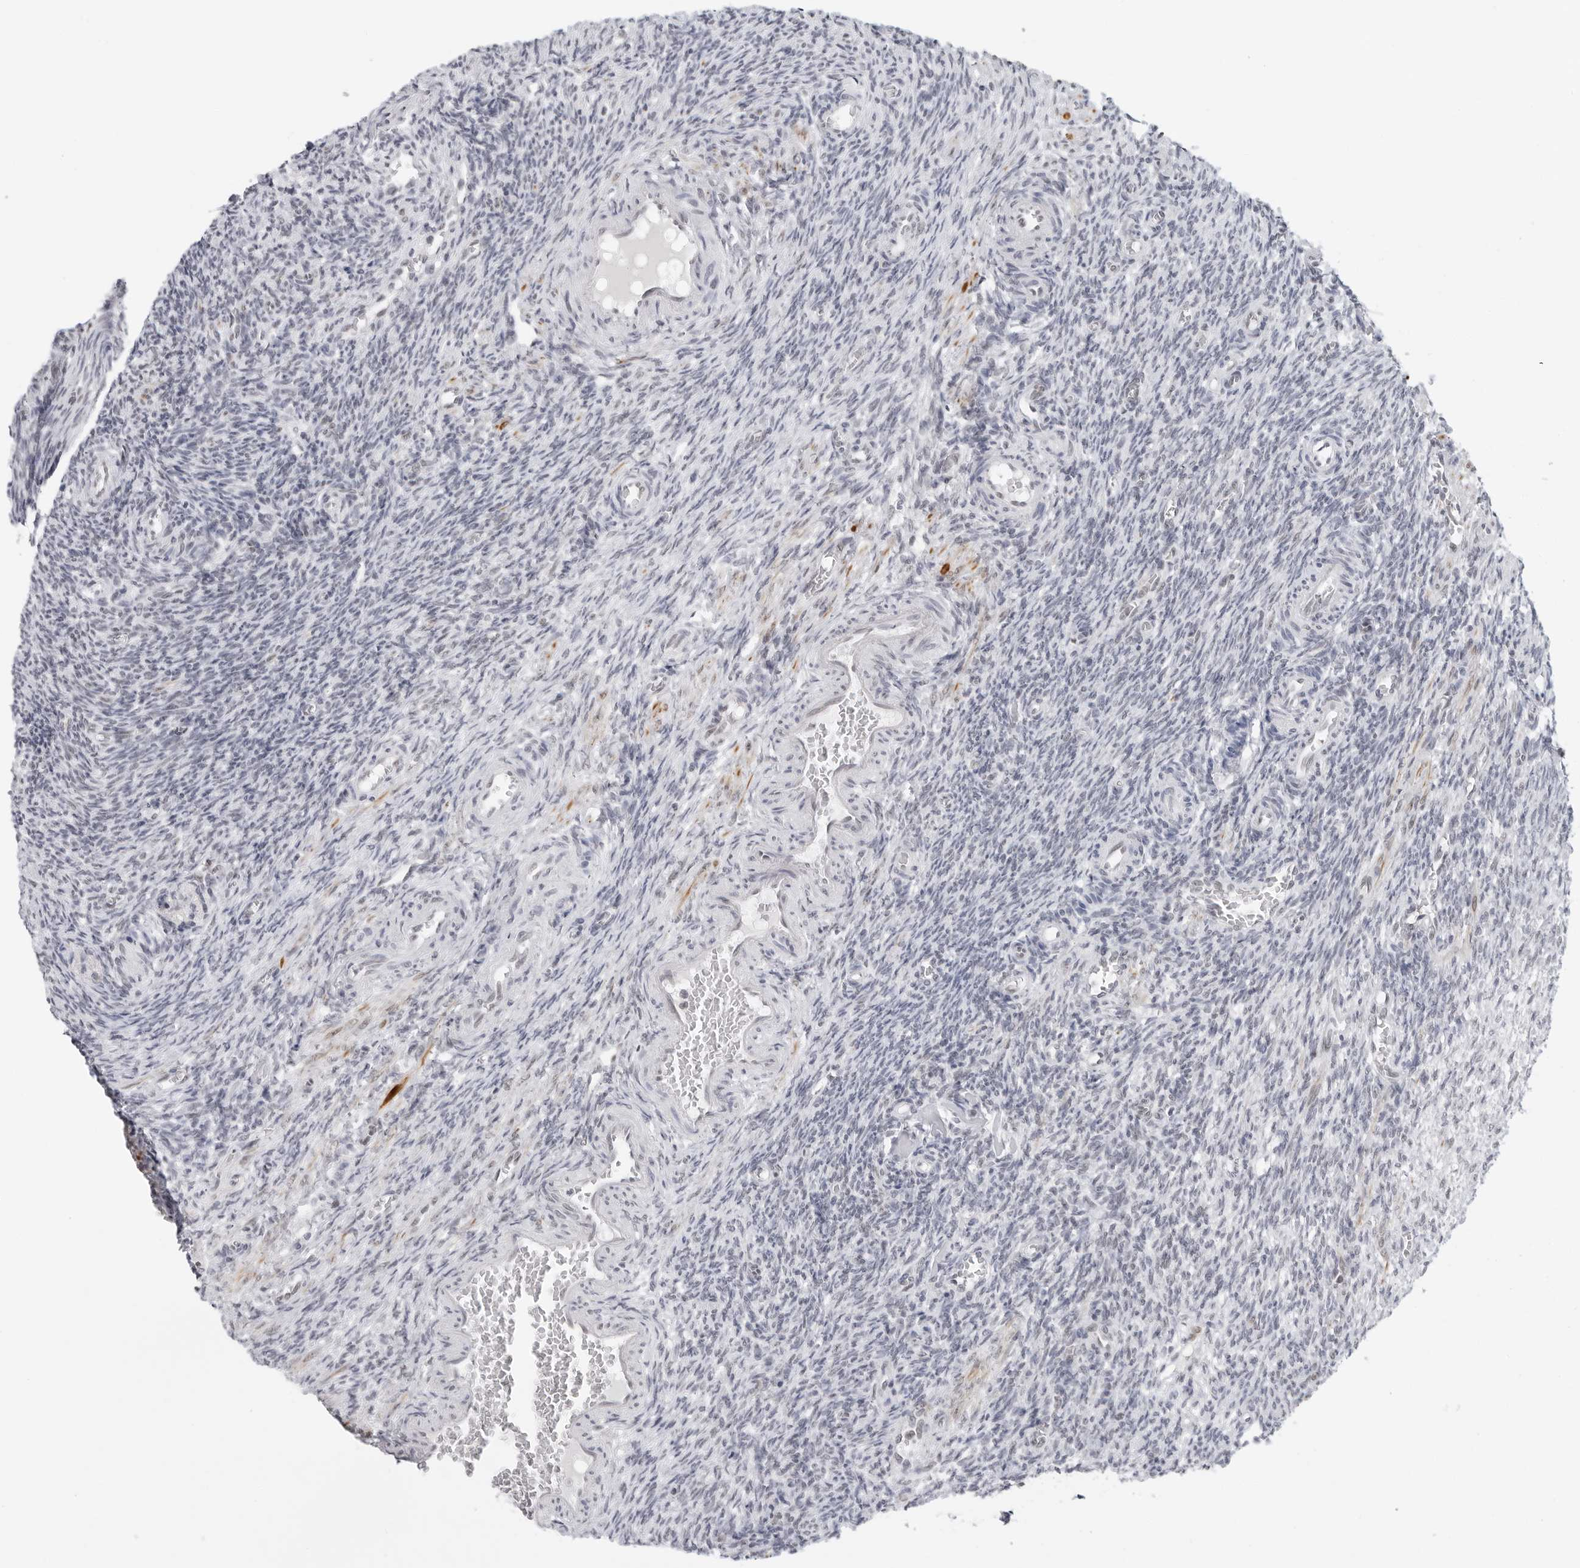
{"staining": {"intensity": "negative", "quantity": "none", "location": "none"}, "tissue": "ovary", "cell_type": "Ovarian stroma cells", "image_type": "normal", "snomed": [{"axis": "morphology", "description": "Normal tissue, NOS"}, {"axis": "topography", "description": "Ovary"}], "caption": "Immunohistochemical staining of unremarkable ovary shows no significant staining in ovarian stroma cells. Nuclei are stained in blue.", "gene": "FOXK2", "patient": {"sex": "female", "age": 27}}